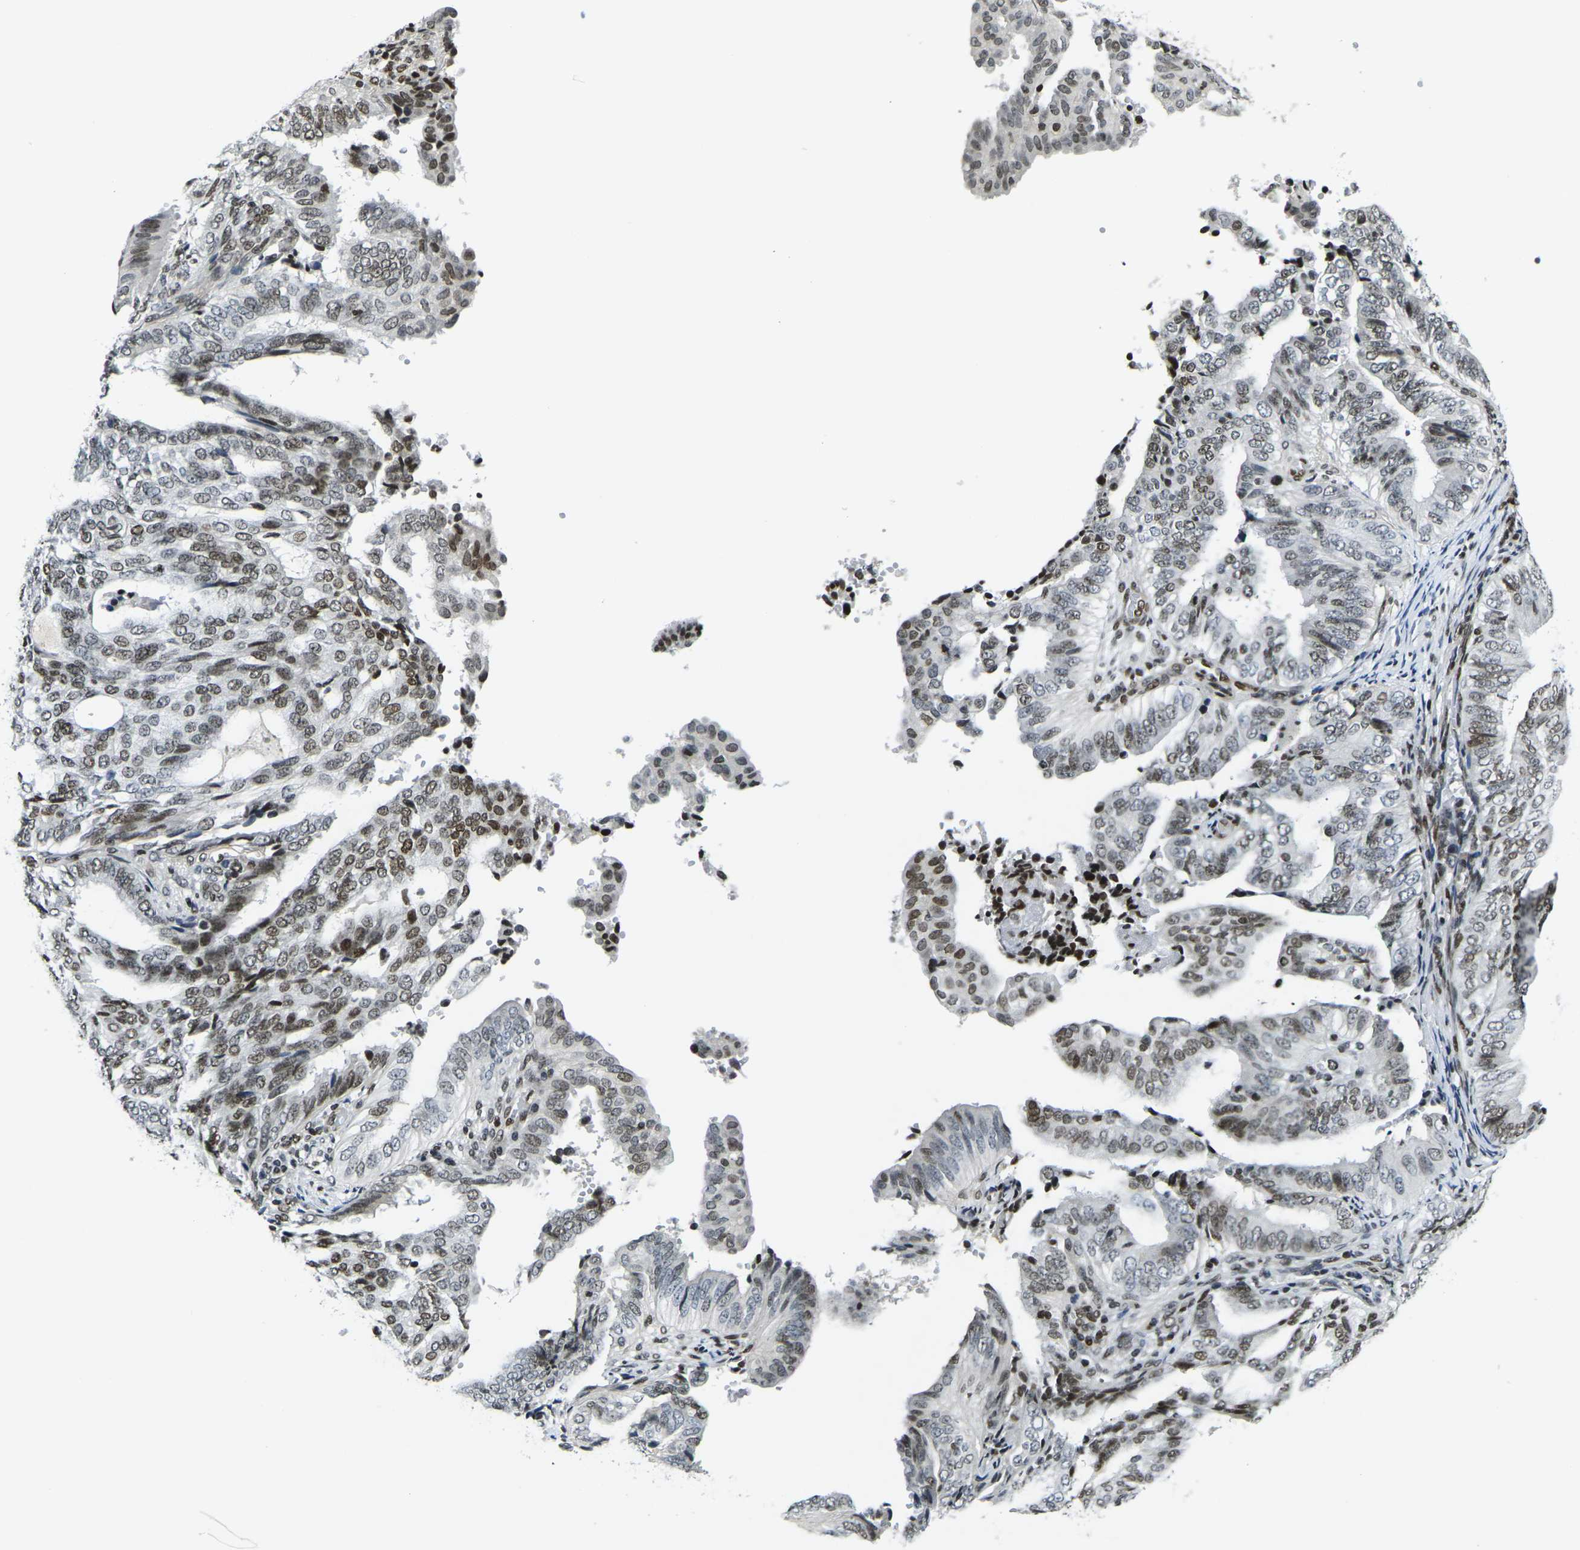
{"staining": {"intensity": "moderate", "quantity": "25%-75%", "location": "nuclear"}, "tissue": "endometrial cancer", "cell_type": "Tumor cells", "image_type": "cancer", "snomed": [{"axis": "morphology", "description": "Adenocarcinoma, NOS"}, {"axis": "topography", "description": "Endometrium"}], "caption": "Protein staining displays moderate nuclear staining in approximately 25%-75% of tumor cells in endometrial adenocarcinoma. Nuclei are stained in blue.", "gene": "H1-10", "patient": {"sex": "female", "age": 58}}